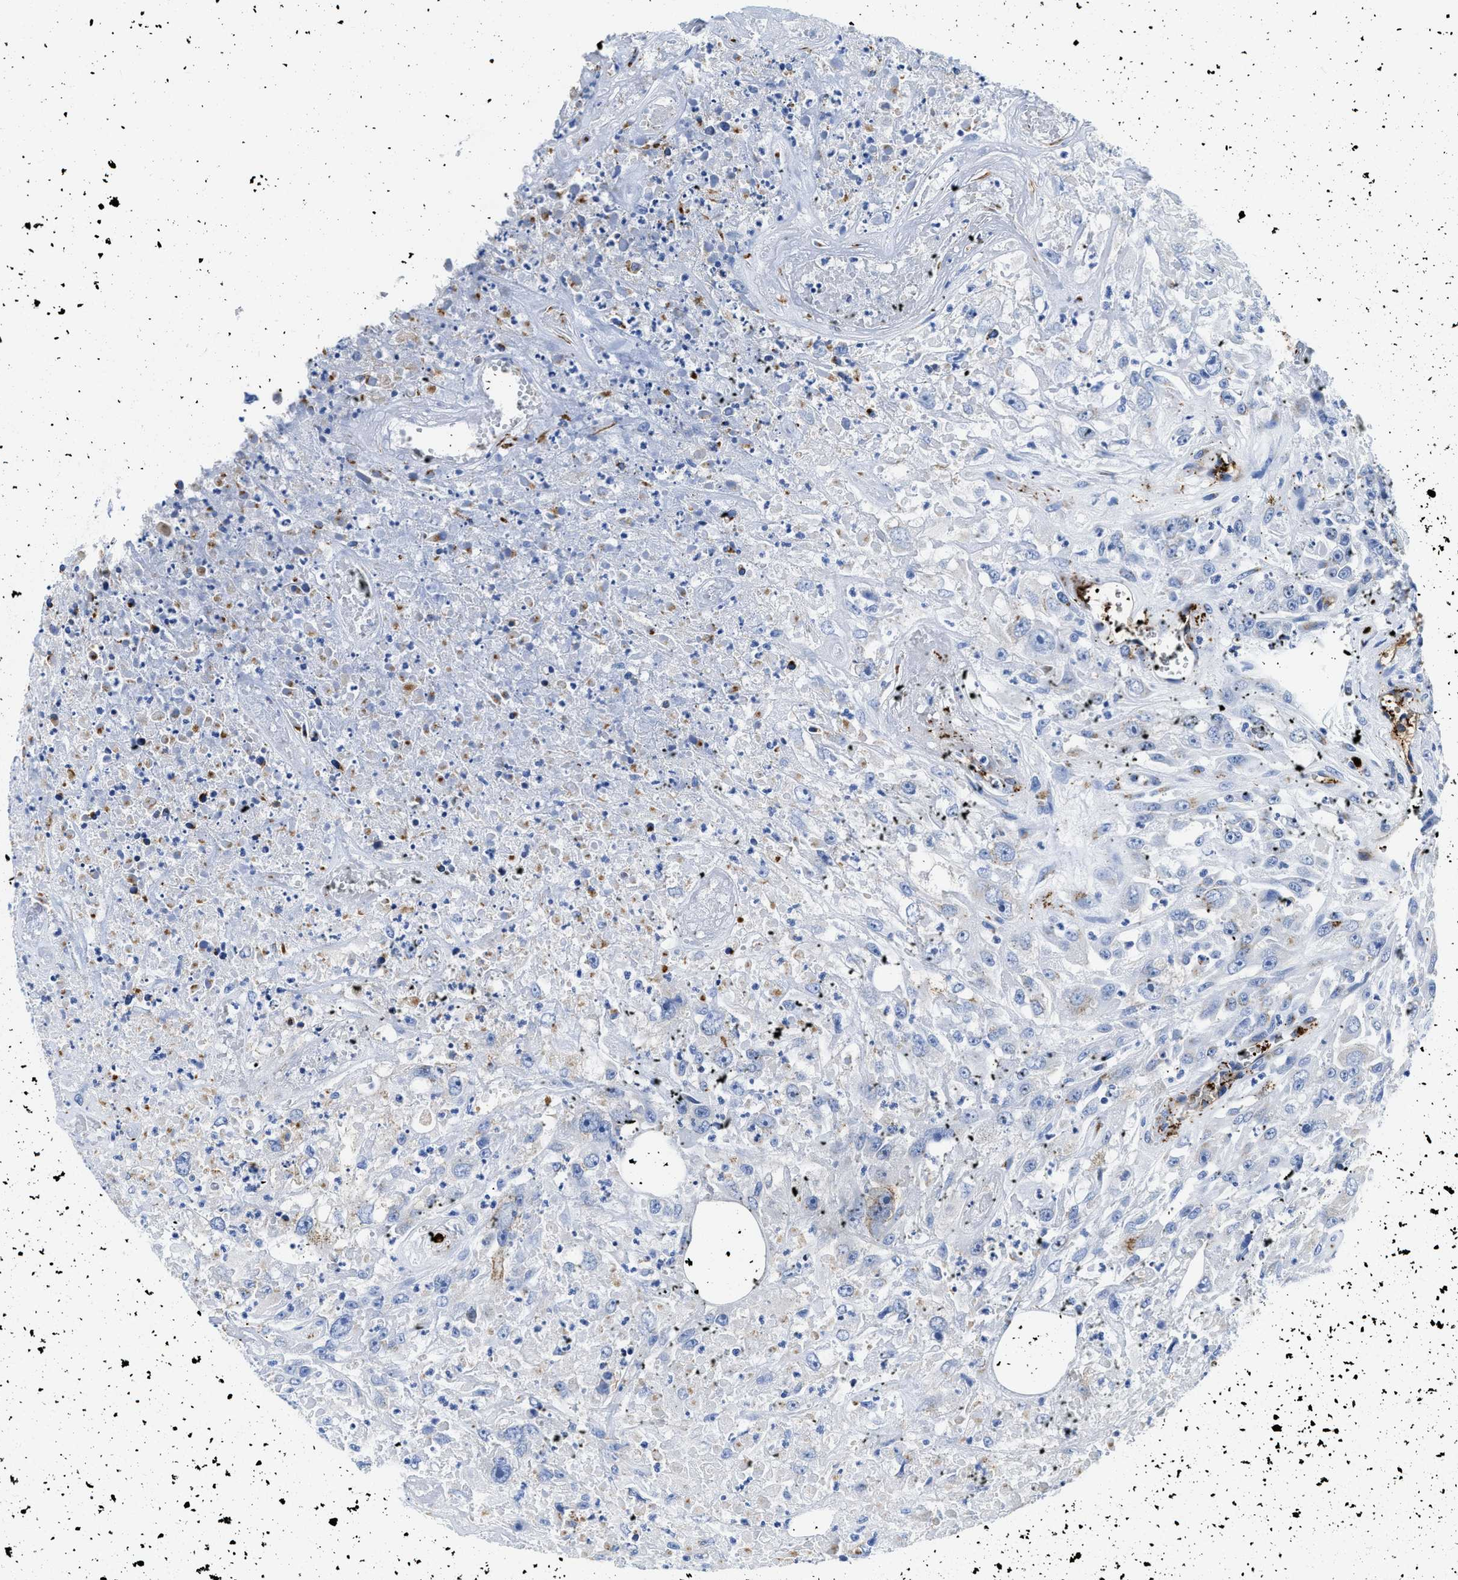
{"staining": {"intensity": "negative", "quantity": "none", "location": "none"}, "tissue": "urothelial cancer", "cell_type": "Tumor cells", "image_type": "cancer", "snomed": [{"axis": "morphology", "description": "Urothelial carcinoma, High grade"}, {"axis": "topography", "description": "Urinary bladder"}], "caption": "IHC of human urothelial carcinoma (high-grade) demonstrates no positivity in tumor cells. (DAB immunohistochemistry with hematoxylin counter stain).", "gene": "TVP23B", "patient": {"sex": "male", "age": 46}}